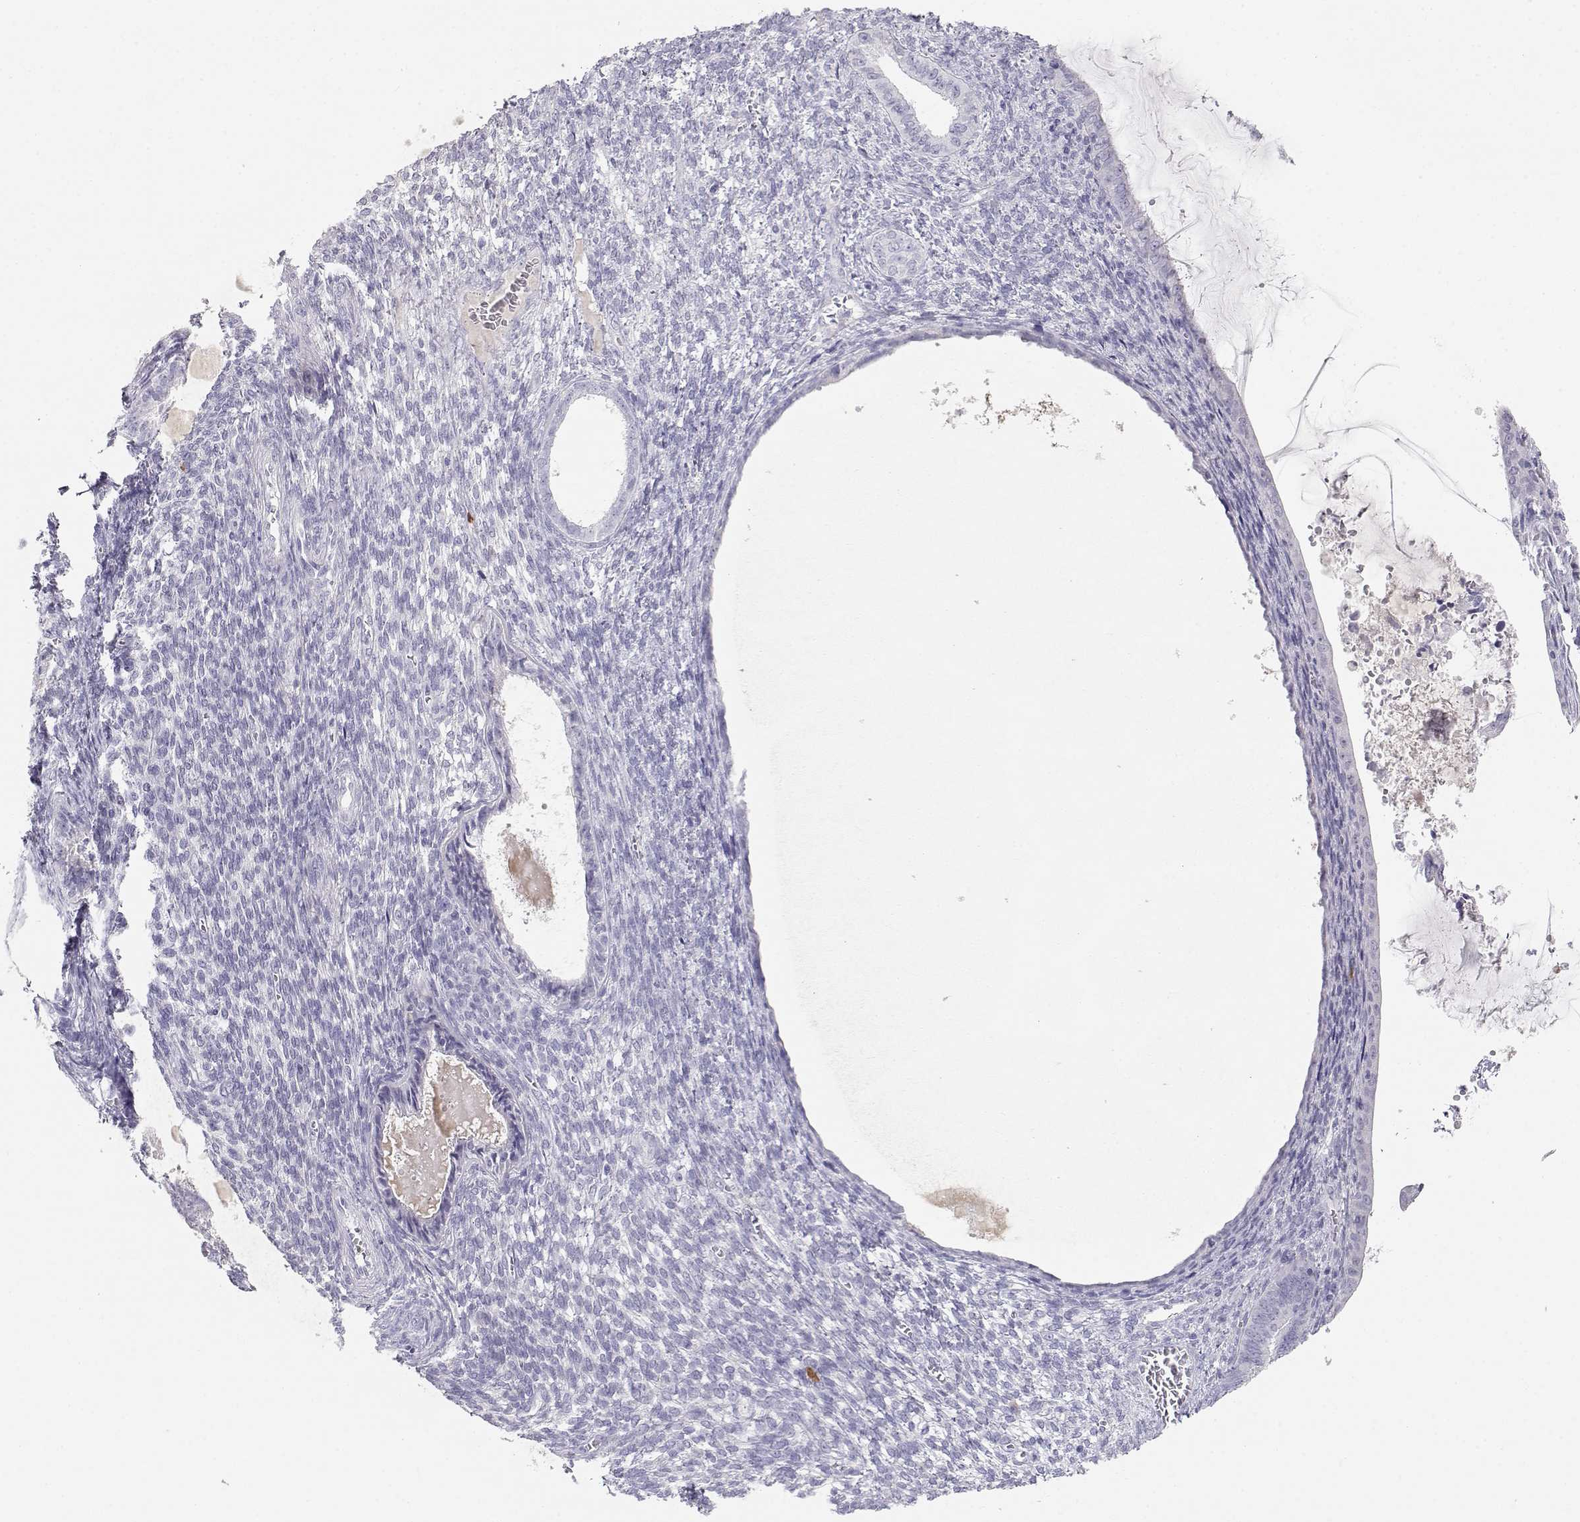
{"staining": {"intensity": "negative", "quantity": "none", "location": "none"}, "tissue": "endometrial cancer", "cell_type": "Tumor cells", "image_type": "cancer", "snomed": [{"axis": "morphology", "description": "Adenocarcinoma, NOS"}, {"axis": "topography", "description": "Endometrium"}], "caption": "This image is of endometrial cancer (adenocarcinoma) stained with immunohistochemistry (IHC) to label a protein in brown with the nuclei are counter-stained blue. There is no staining in tumor cells.", "gene": "CDHR1", "patient": {"sex": "female", "age": 86}}